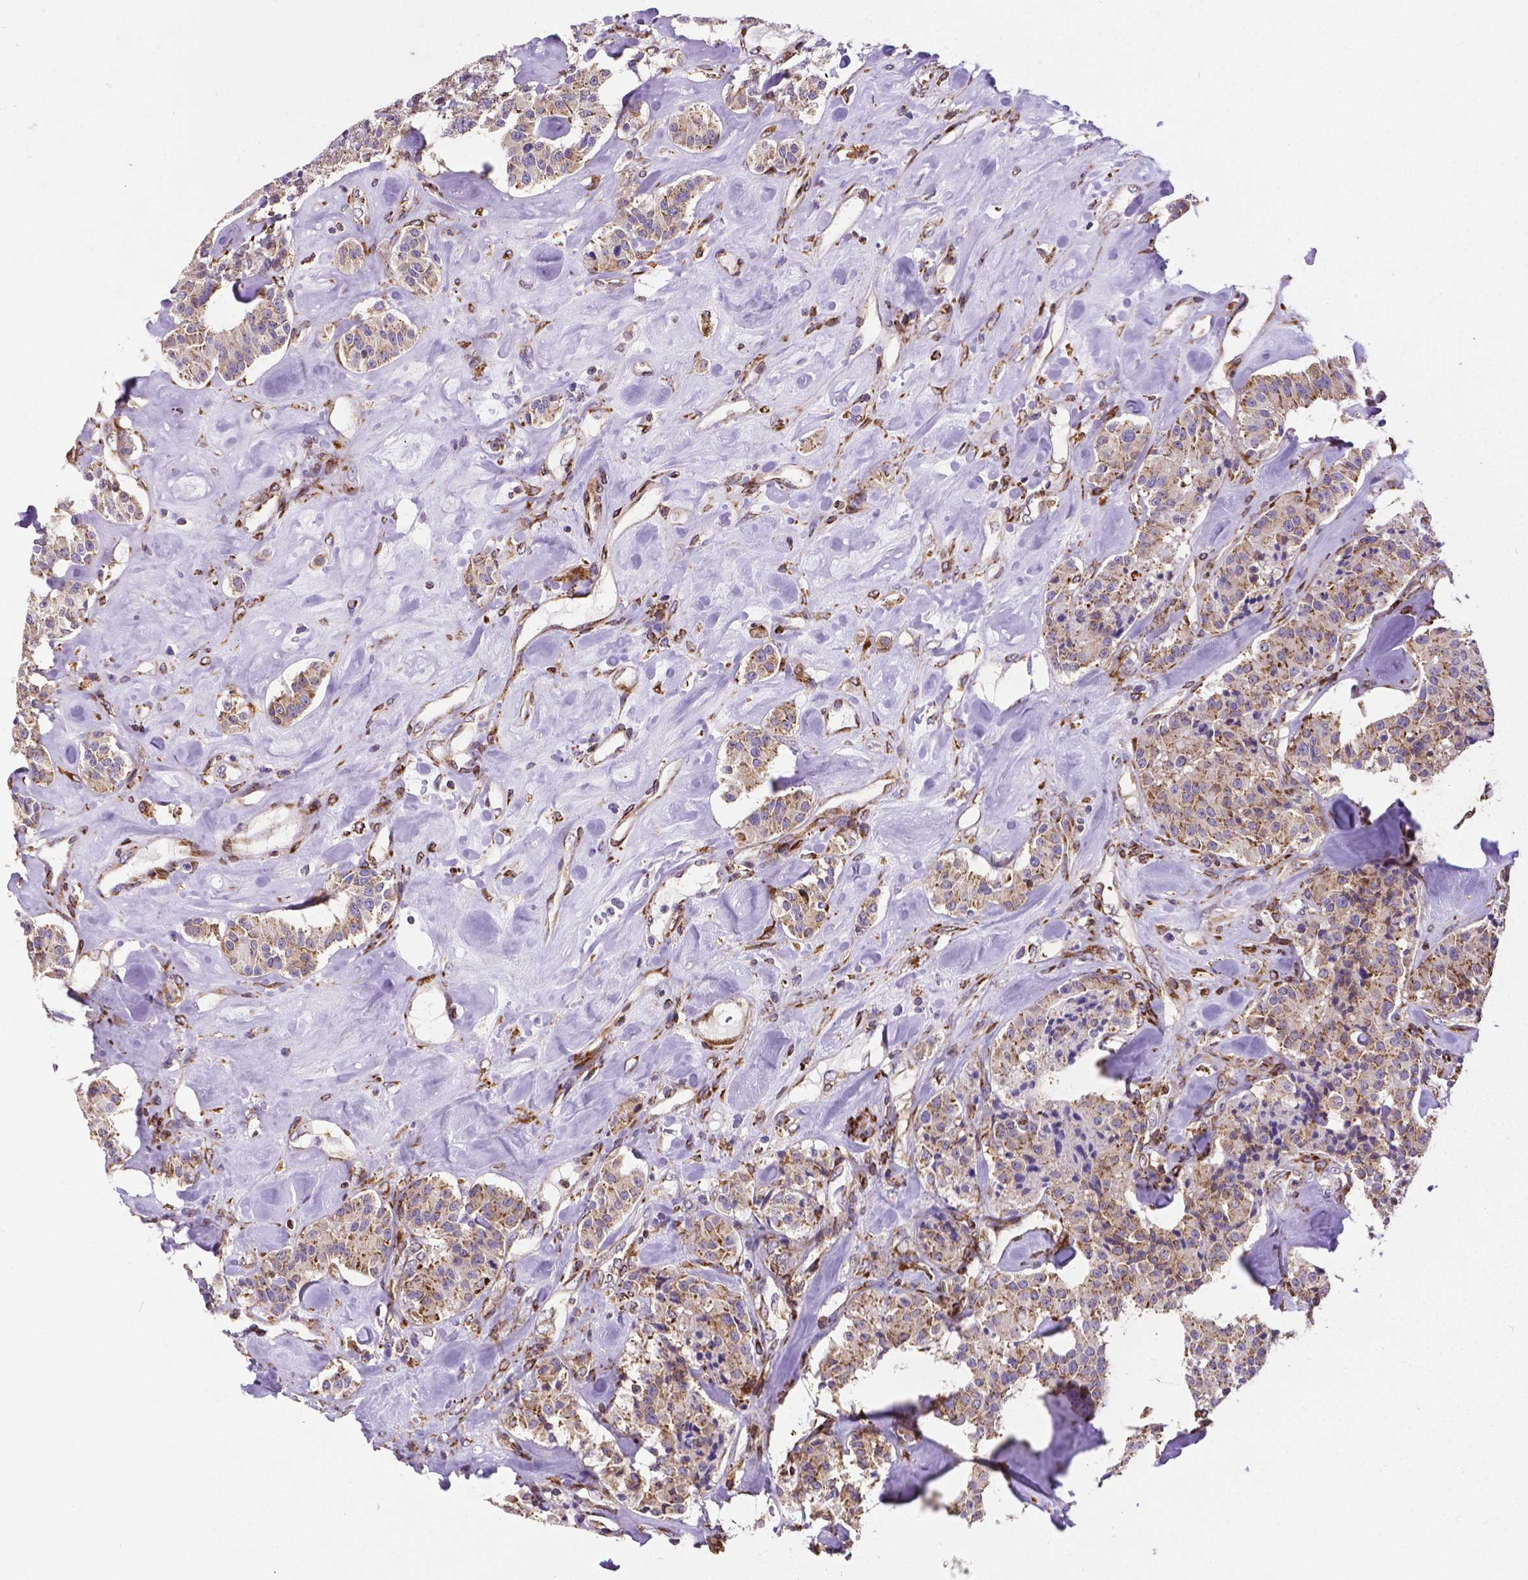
{"staining": {"intensity": "moderate", "quantity": ">75%", "location": "cytoplasmic/membranous"}, "tissue": "carcinoid", "cell_type": "Tumor cells", "image_type": "cancer", "snomed": [{"axis": "morphology", "description": "Carcinoid, malignant, NOS"}, {"axis": "topography", "description": "Pancreas"}], "caption": "A micrograph of malignant carcinoid stained for a protein exhibits moderate cytoplasmic/membranous brown staining in tumor cells.", "gene": "MTDH", "patient": {"sex": "male", "age": 41}}